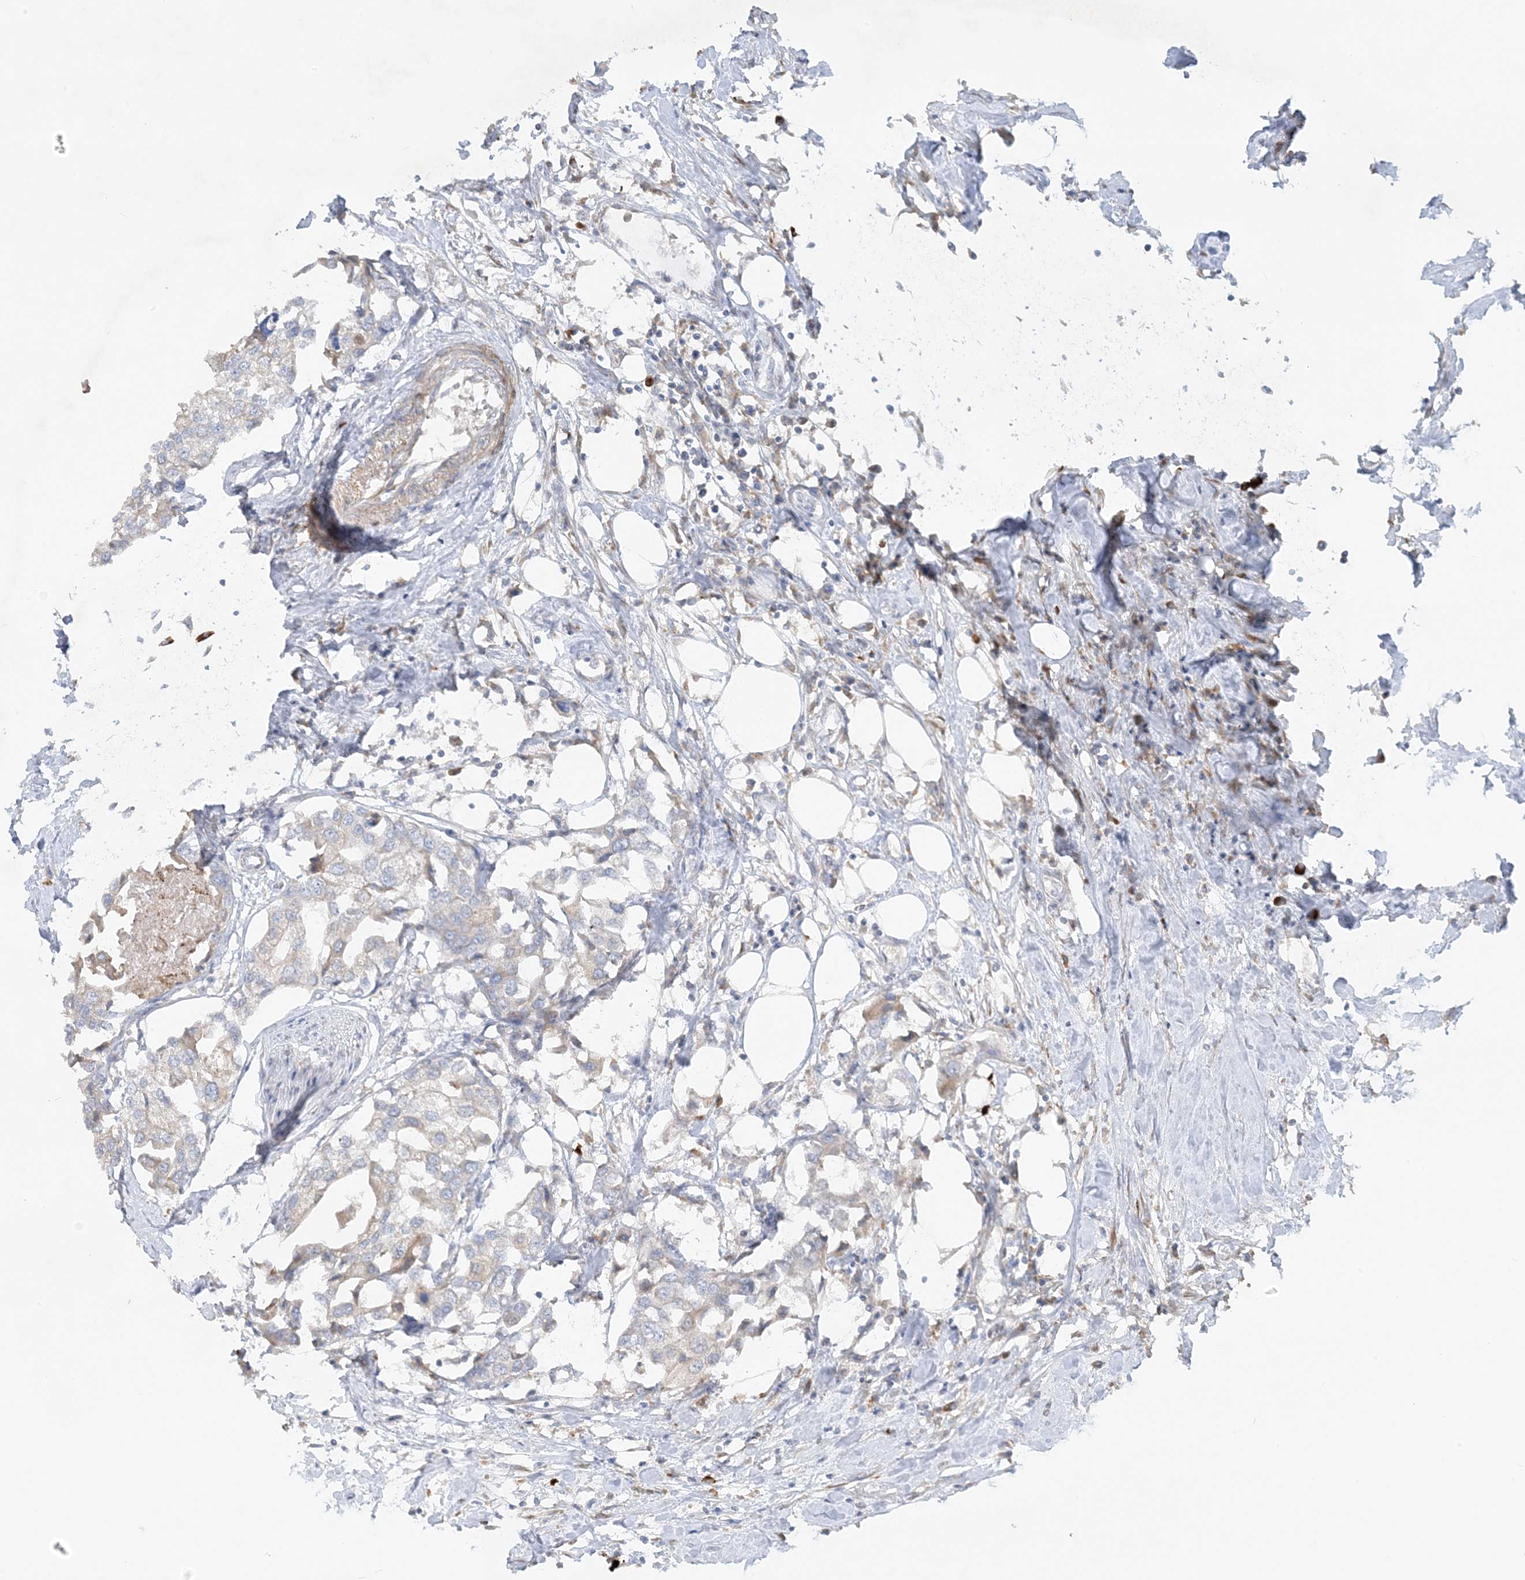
{"staining": {"intensity": "negative", "quantity": "none", "location": "none"}, "tissue": "urothelial cancer", "cell_type": "Tumor cells", "image_type": "cancer", "snomed": [{"axis": "morphology", "description": "Urothelial carcinoma, High grade"}, {"axis": "topography", "description": "Urinary bladder"}], "caption": "High power microscopy histopathology image of an IHC photomicrograph of urothelial carcinoma (high-grade), revealing no significant positivity in tumor cells.", "gene": "THADA", "patient": {"sex": "male", "age": 64}}